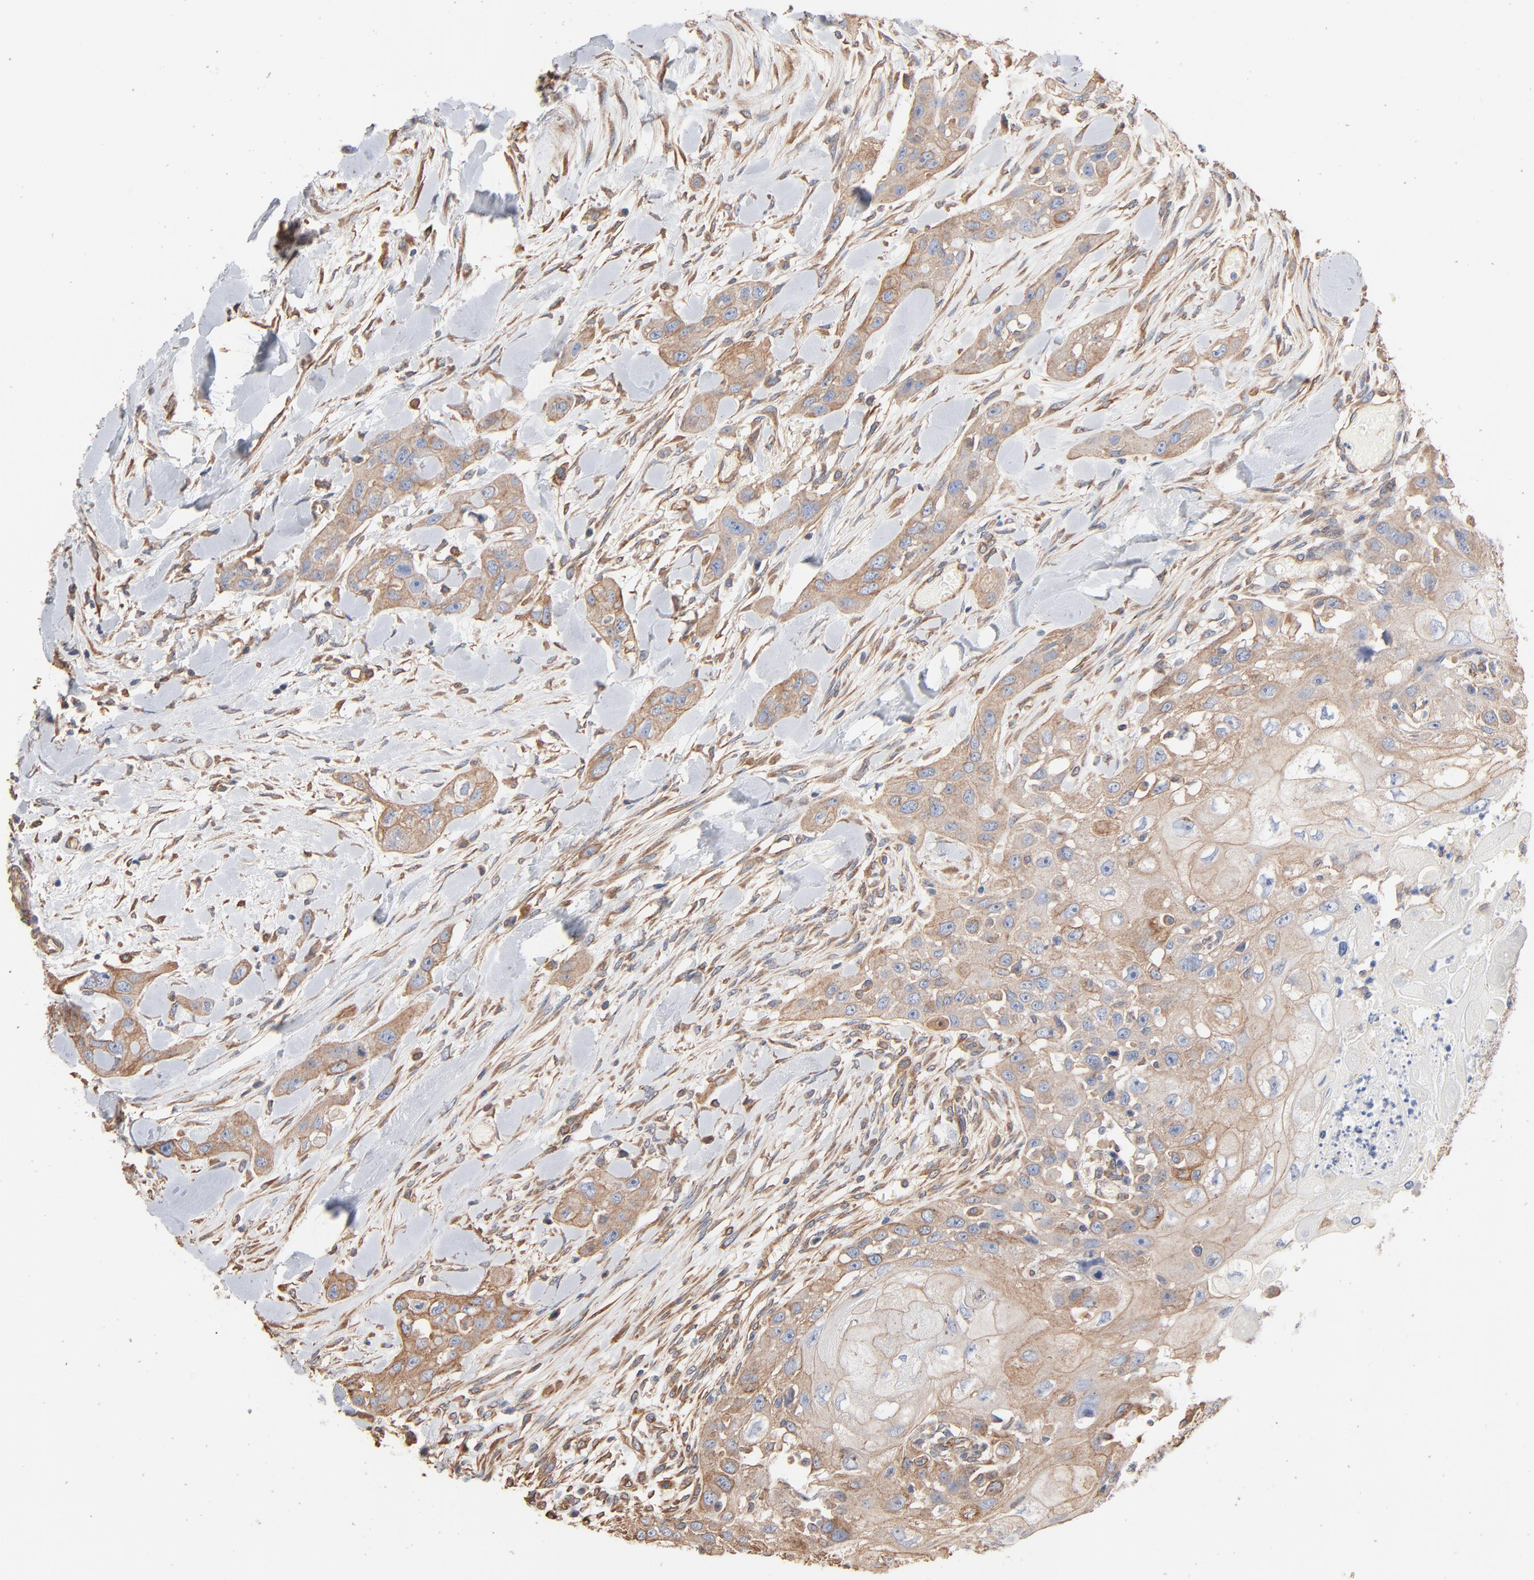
{"staining": {"intensity": "weak", "quantity": ">75%", "location": "cytoplasmic/membranous"}, "tissue": "head and neck cancer", "cell_type": "Tumor cells", "image_type": "cancer", "snomed": [{"axis": "morphology", "description": "Neoplasm, malignant, NOS"}, {"axis": "topography", "description": "Salivary gland"}, {"axis": "topography", "description": "Head-Neck"}], "caption": "Weak cytoplasmic/membranous positivity is appreciated in about >75% of tumor cells in head and neck cancer.", "gene": "ABCD4", "patient": {"sex": "male", "age": 43}}